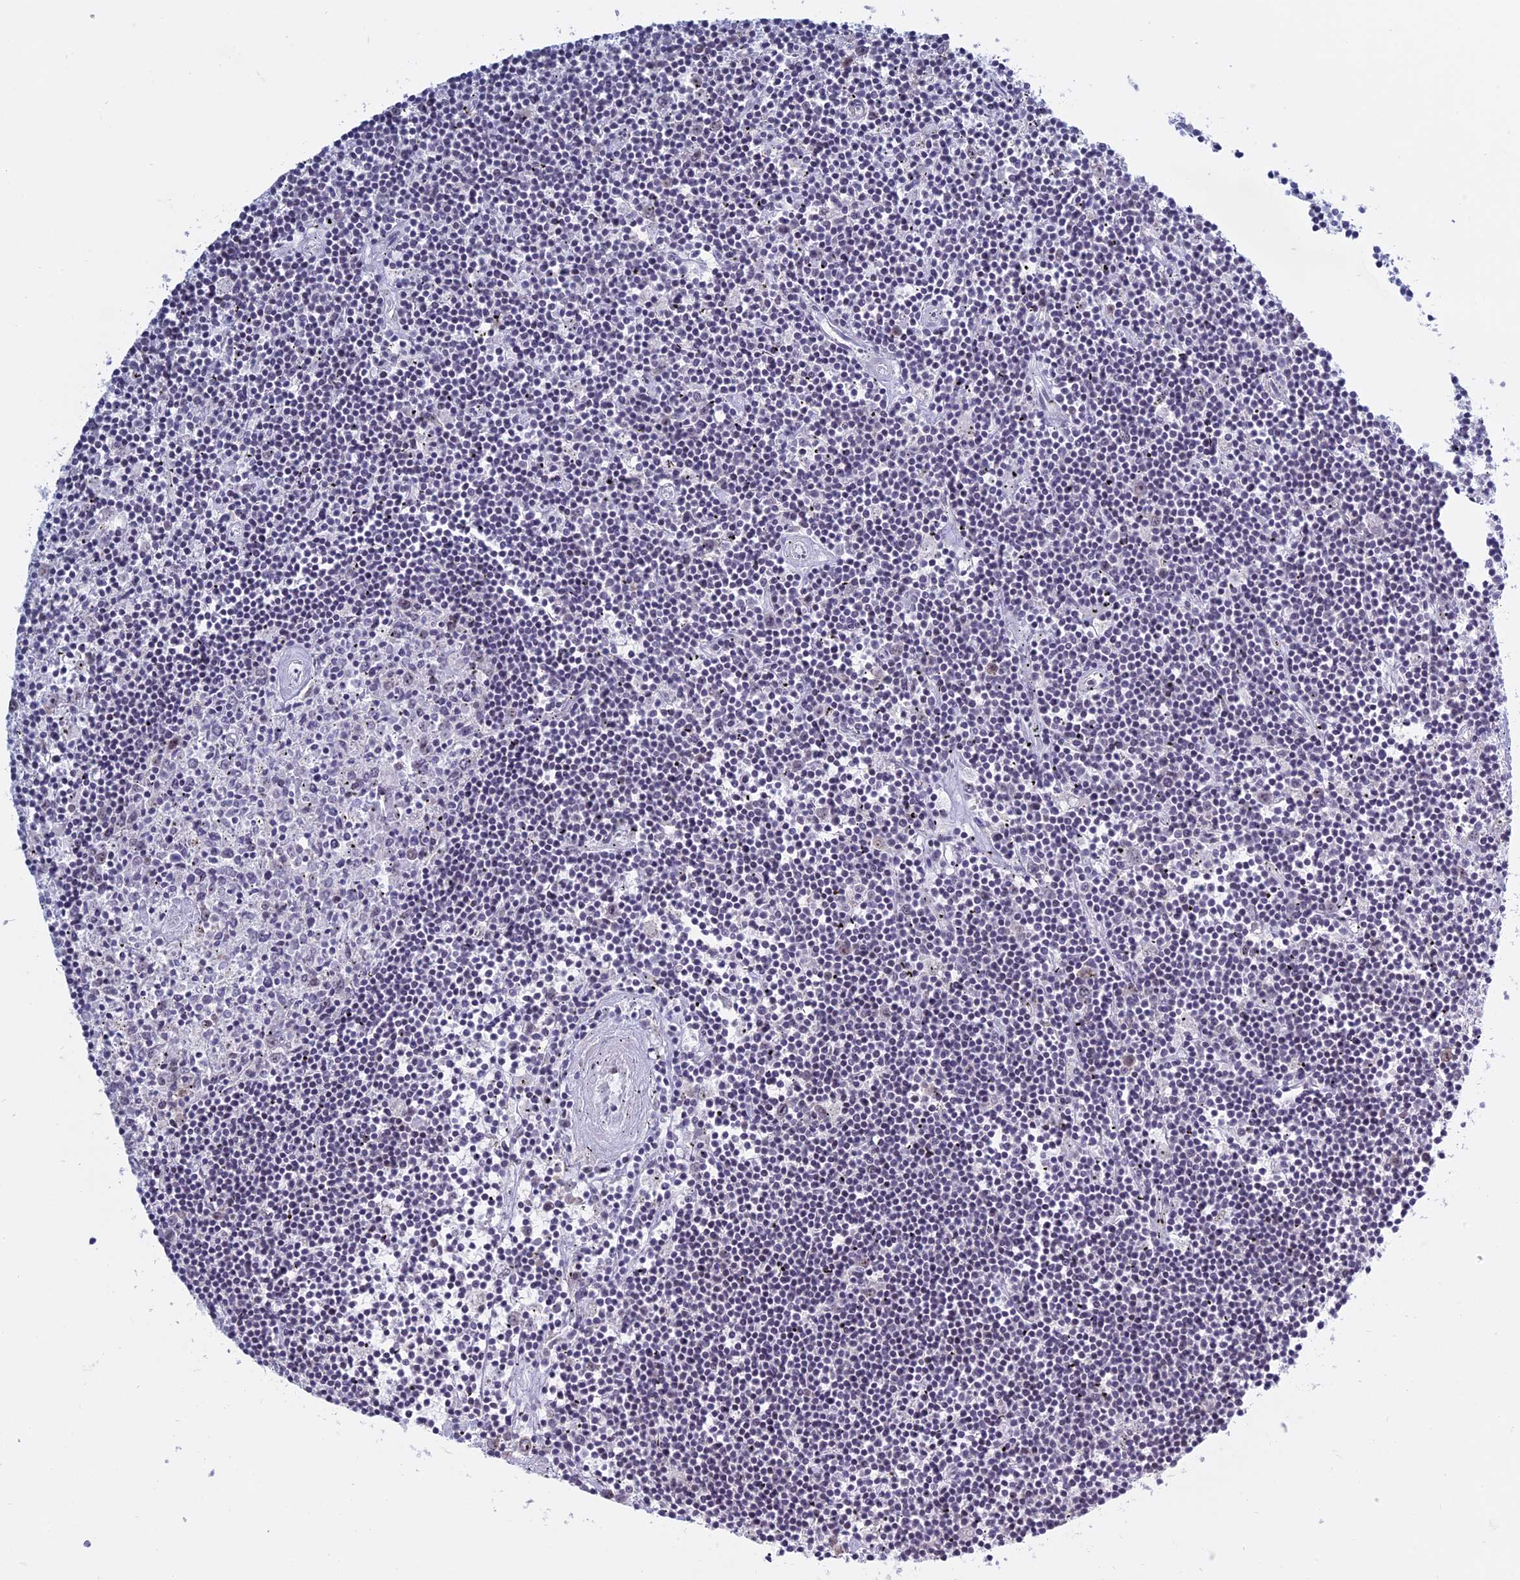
{"staining": {"intensity": "weak", "quantity": "<25%", "location": "nuclear"}, "tissue": "lymphoma", "cell_type": "Tumor cells", "image_type": "cancer", "snomed": [{"axis": "morphology", "description": "Malignant lymphoma, non-Hodgkin's type, Low grade"}, {"axis": "topography", "description": "Spleen"}], "caption": "Immunohistochemistry (IHC) histopathology image of human low-grade malignant lymphoma, non-Hodgkin's type stained for a protein (brown), which exhibits no positivity in tumor cells.", "gene": "RPS19BP1", "patient": {"sex": "male", "age": 76}}